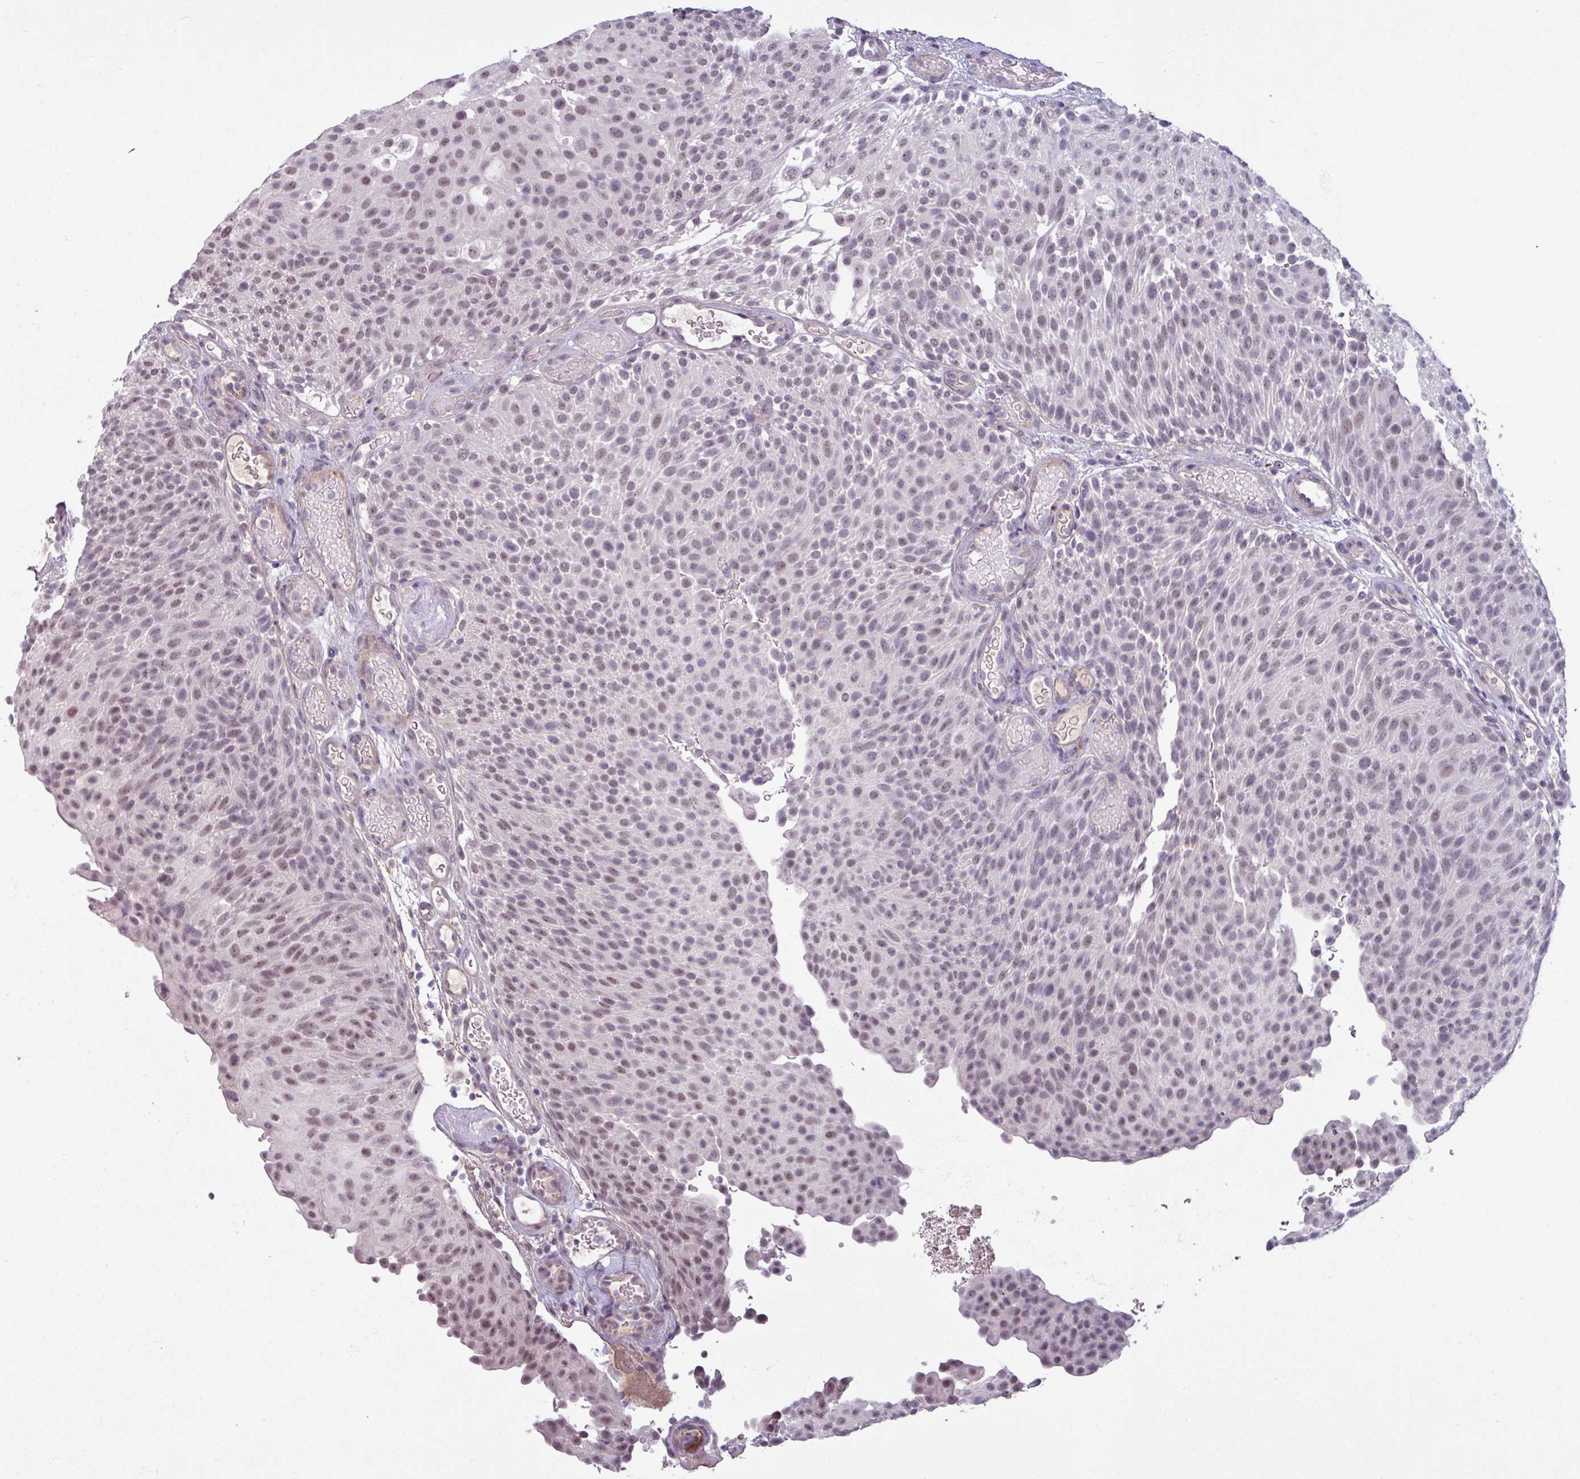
{"staining": {"intensity": "moderate", "quantity": "25%-75%", "location": "nuclear"}, "tissue": "urothelial cancer", "cell_type": "Tumor cells", "image_type": "cancer", "snomed": [{"axis": "morphology", "description": "Urothelial carcinoma, Low grade"}, {"axis": "topography", "description": "Urinary bladder"}], "caption": "Tumor cells demonstrate medium levels of moderate nuclear positivity in about 25%-75% of cells in urothelial cancer.", "gene": "UVSSA", "patient": {"sex": "male", "age": 78}}